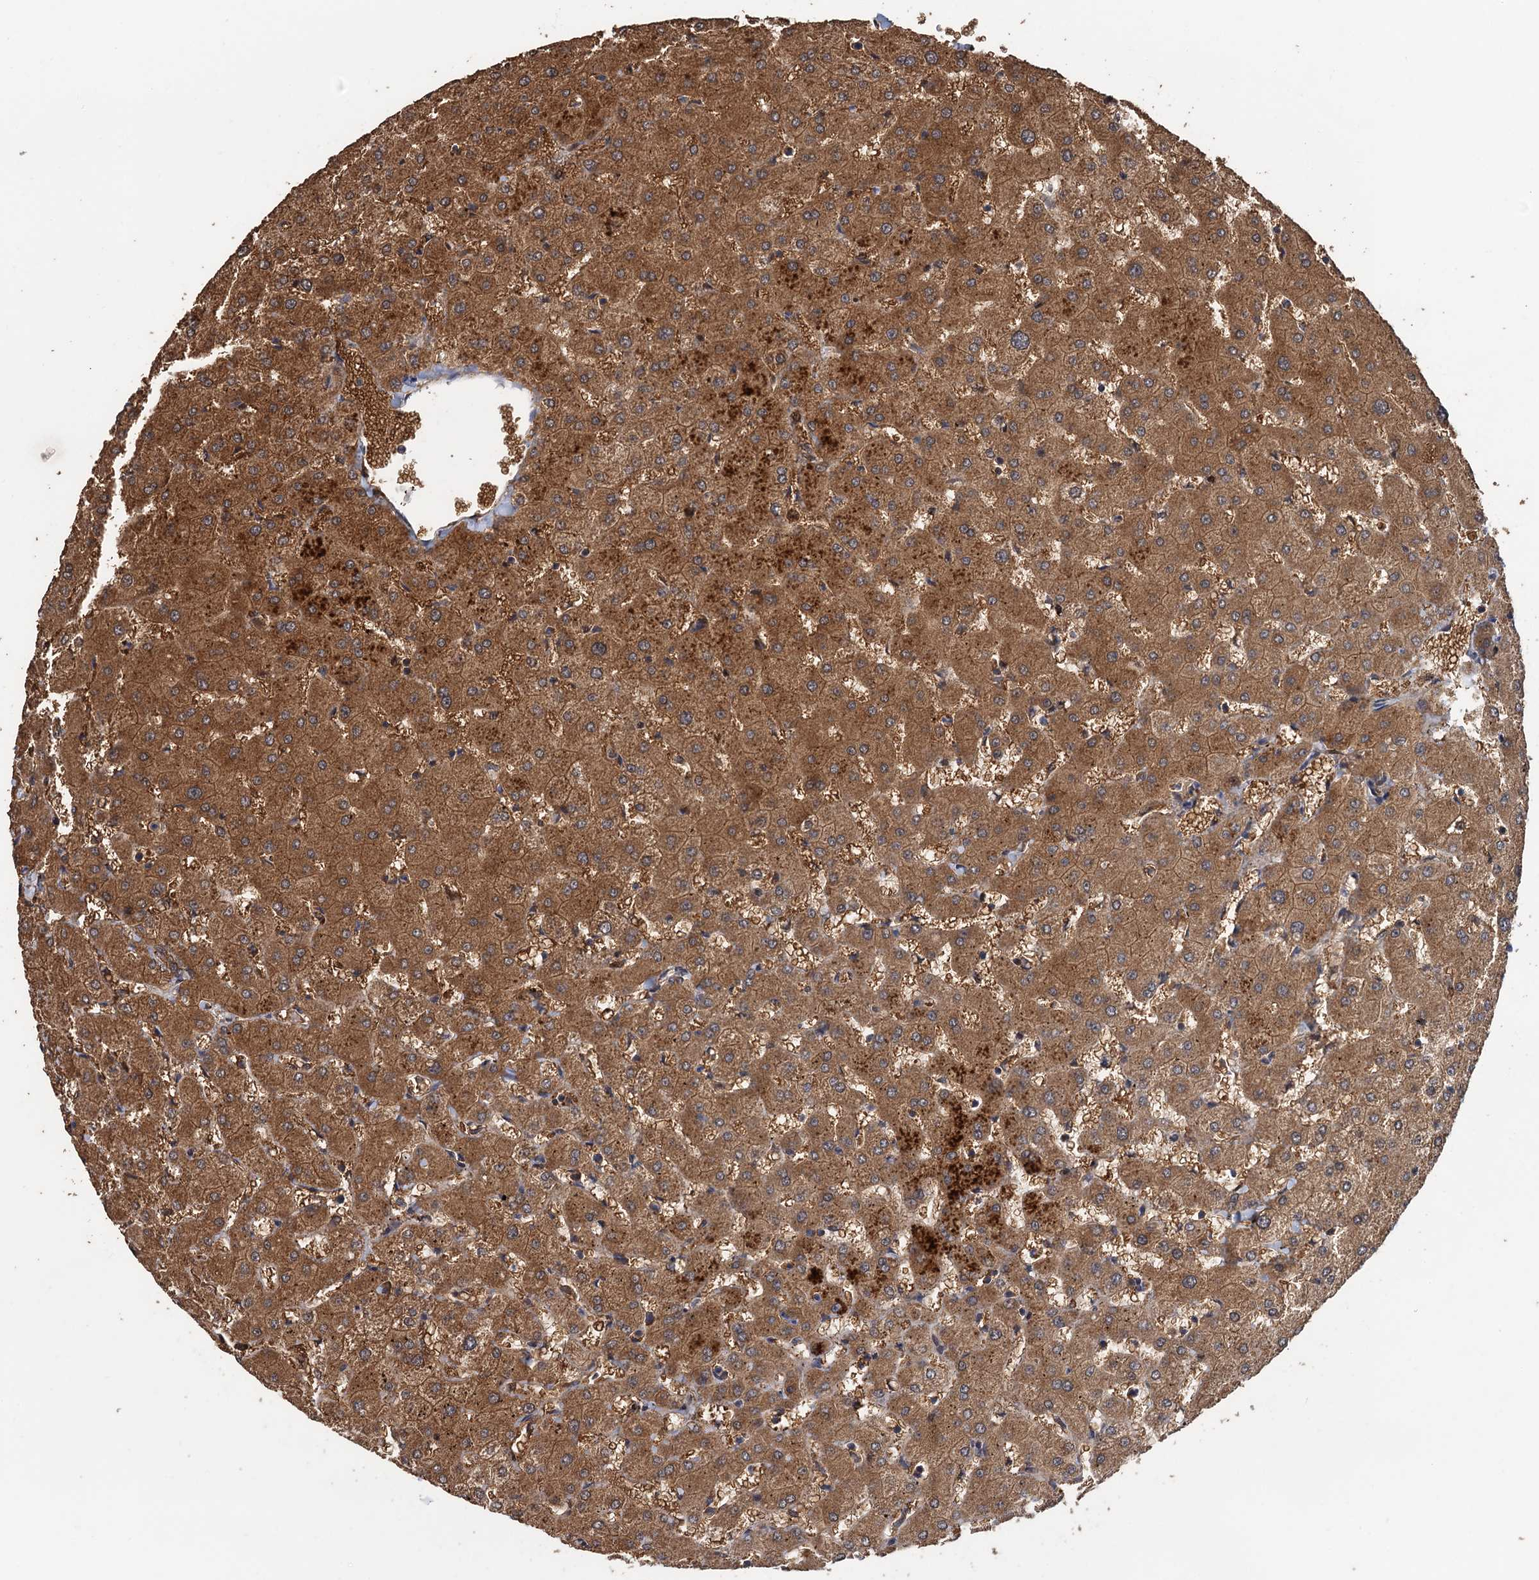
{"staining": {"intensity": "moderate", "quantity": ">75%", "location": "cytoplasmic/membranous"}, "tissue": "liver", "cell_type": "Cholangiocytes", "image_type": "normal", "snomed": [{"axis": "morphology", "description": "Normal tissue, NOS"}, {"axis": "topography", "description": "Liver"}], "caption": "An IHC histopathology image of normal tissue is shown. Protein staining in brown shows moderate cytoplasmic/membranous positivity in liver within cholangiocytes.", "gene": "RSAD2", "patient": {"sex": "female", "age": 63}}